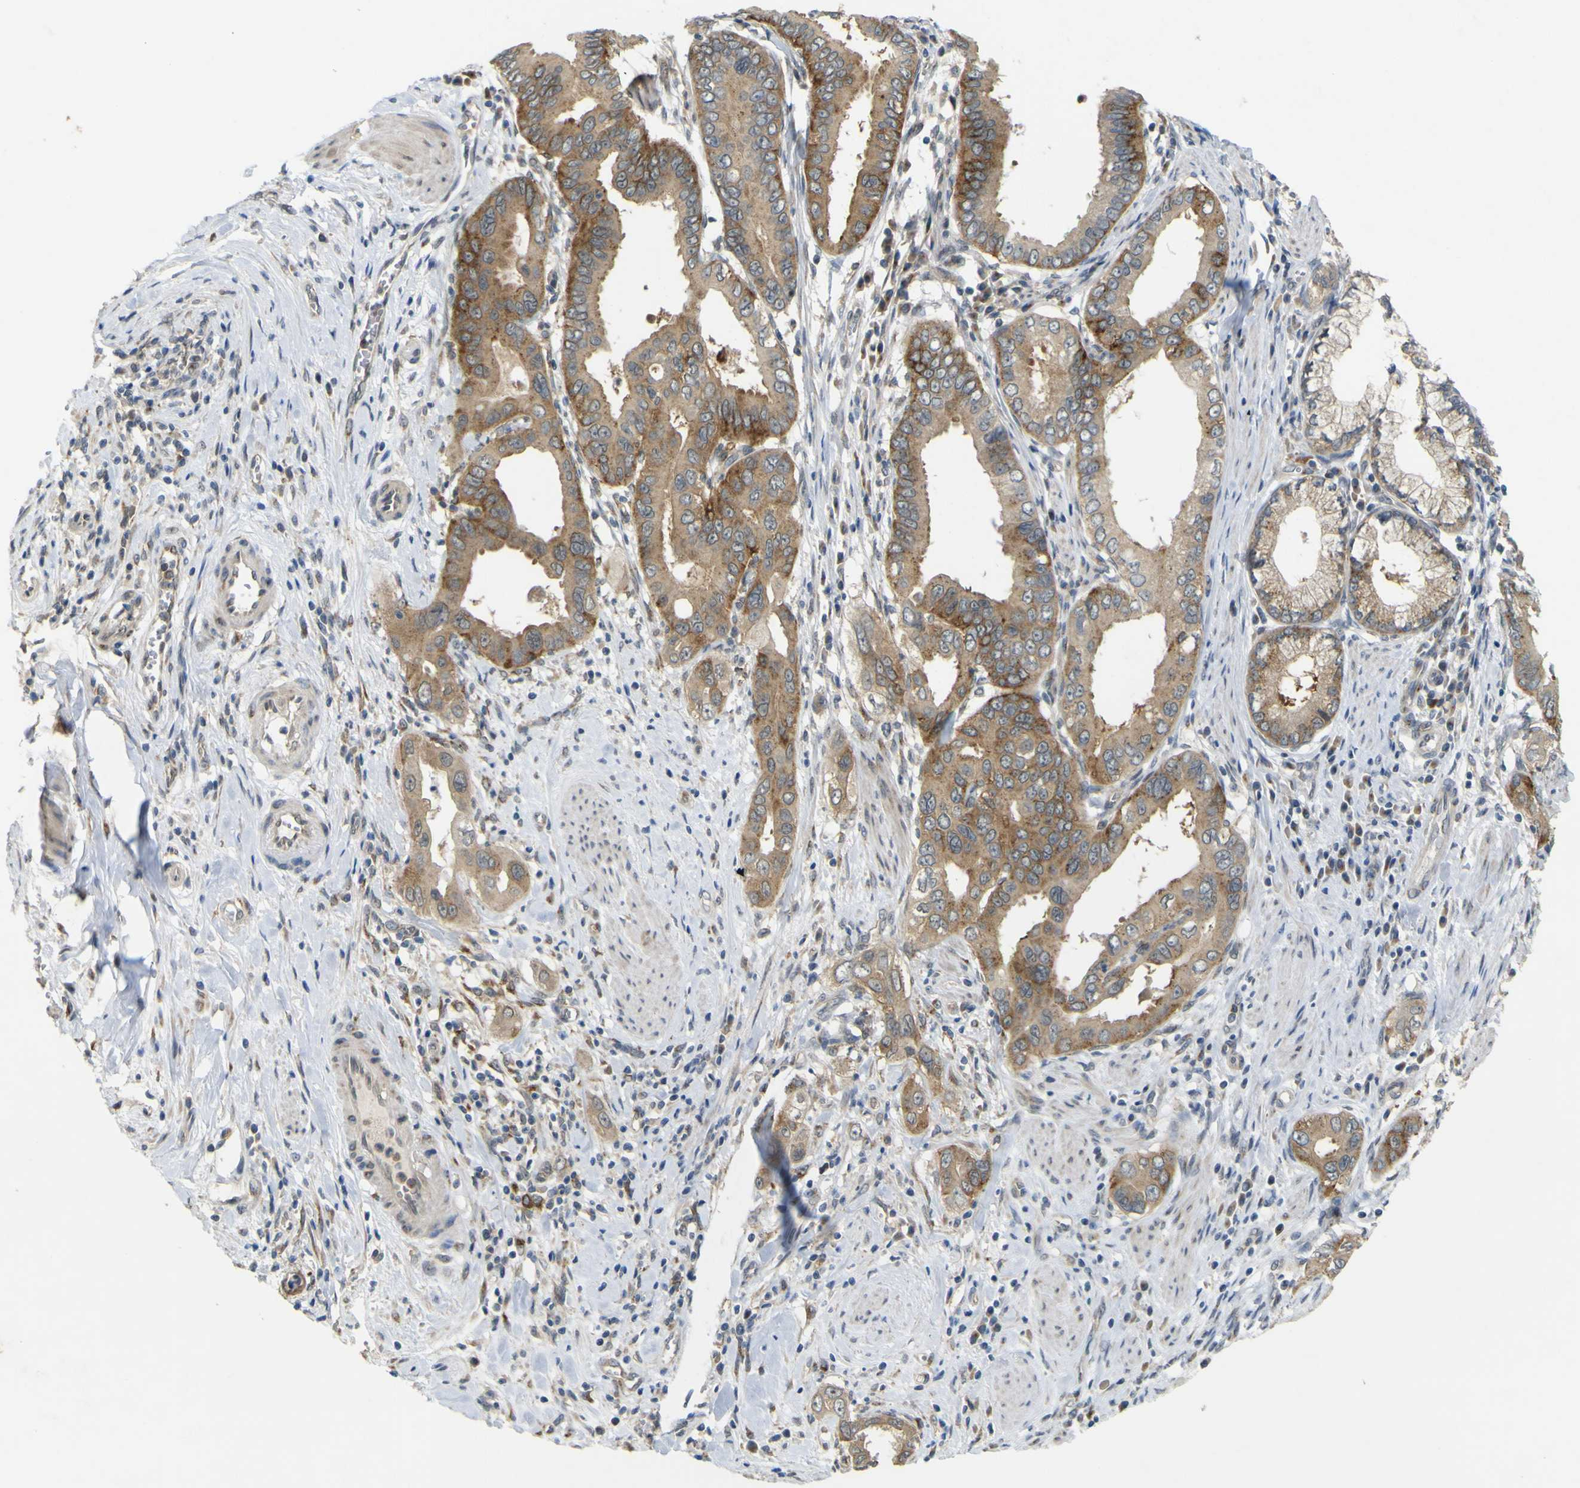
{"staining": {"intensity": "weak", "quantity": ">75%", "location": "cytoplasmic/membranous"}, "tissue": "pancreatic cancer", "cell_type": "Tumor cells", "image_type": "cancer", "snomed": [{"axis": "morphology", "description": "Normal tissue, NOS"}, {"axis": "topography", "description": "Lymph node"}], "caption": "Weak cytoplasmic/membranous protein staining is seen in about >75% of tumor cells in pancreatic cancer.", "gene": "IGF2R", "patient": {"sex": "male", "age": 50}}